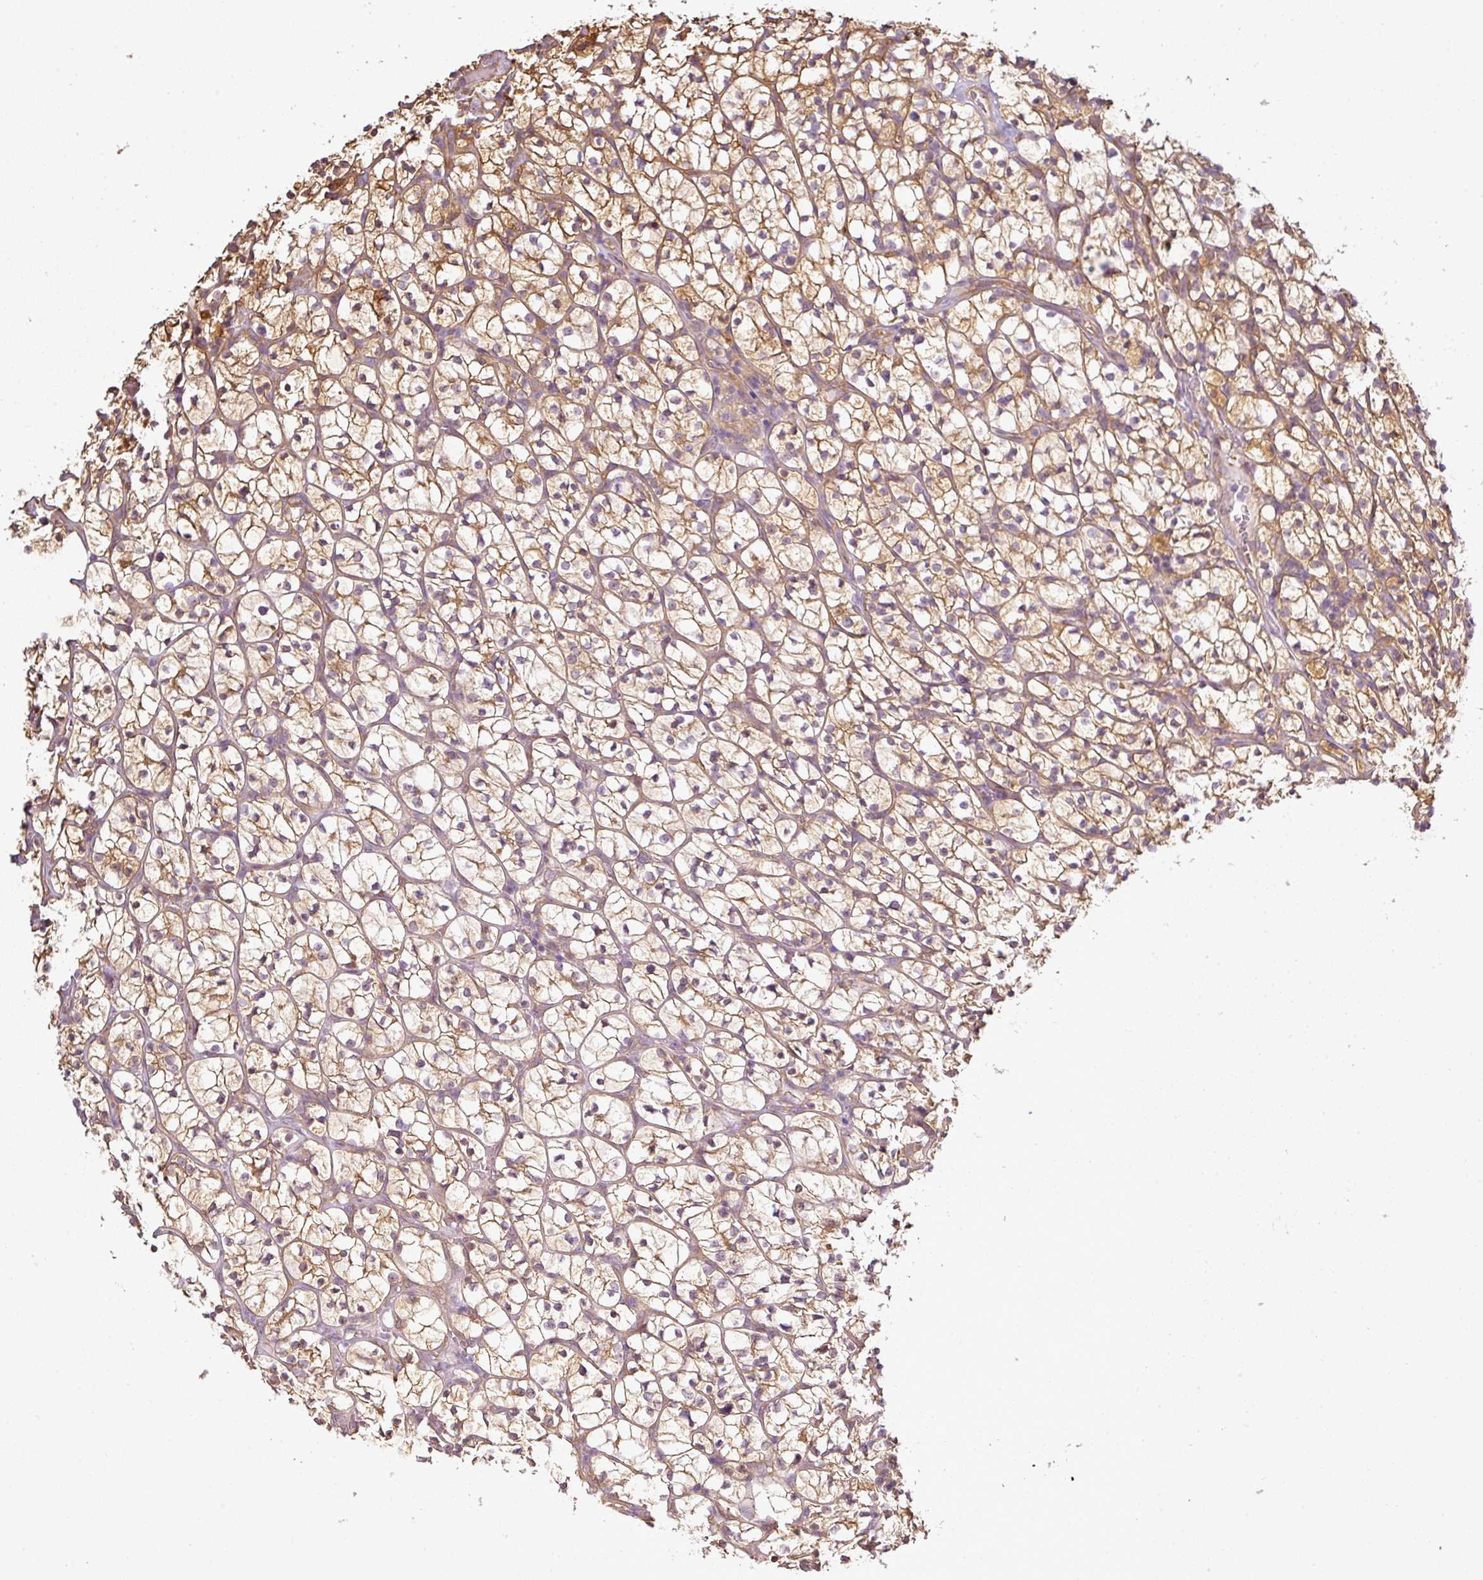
{"staining": {"intensity": "weak", "quantity": ">75%", "location": "cytoplasmic/membranous"}, "tissue": "renal cancer", "cell_type": "Tumor cells", "image_type": "cancer", "snomed": [{"axis": "morphology", "description": "Adenocarcinoma, NOS"}, {"axis": "topography", "description": "Kidney"}], "caption": "Tumor cells display low levels of weak cytoplasmic/membranous expression in about >75% of cells in renal cancer (adenocarcinoma). The protein of interest is shown in brown color, while the nuclei are stained blue.", "gene": "ANKRD18A", "patient": {"sex": "female", "age": 64}}